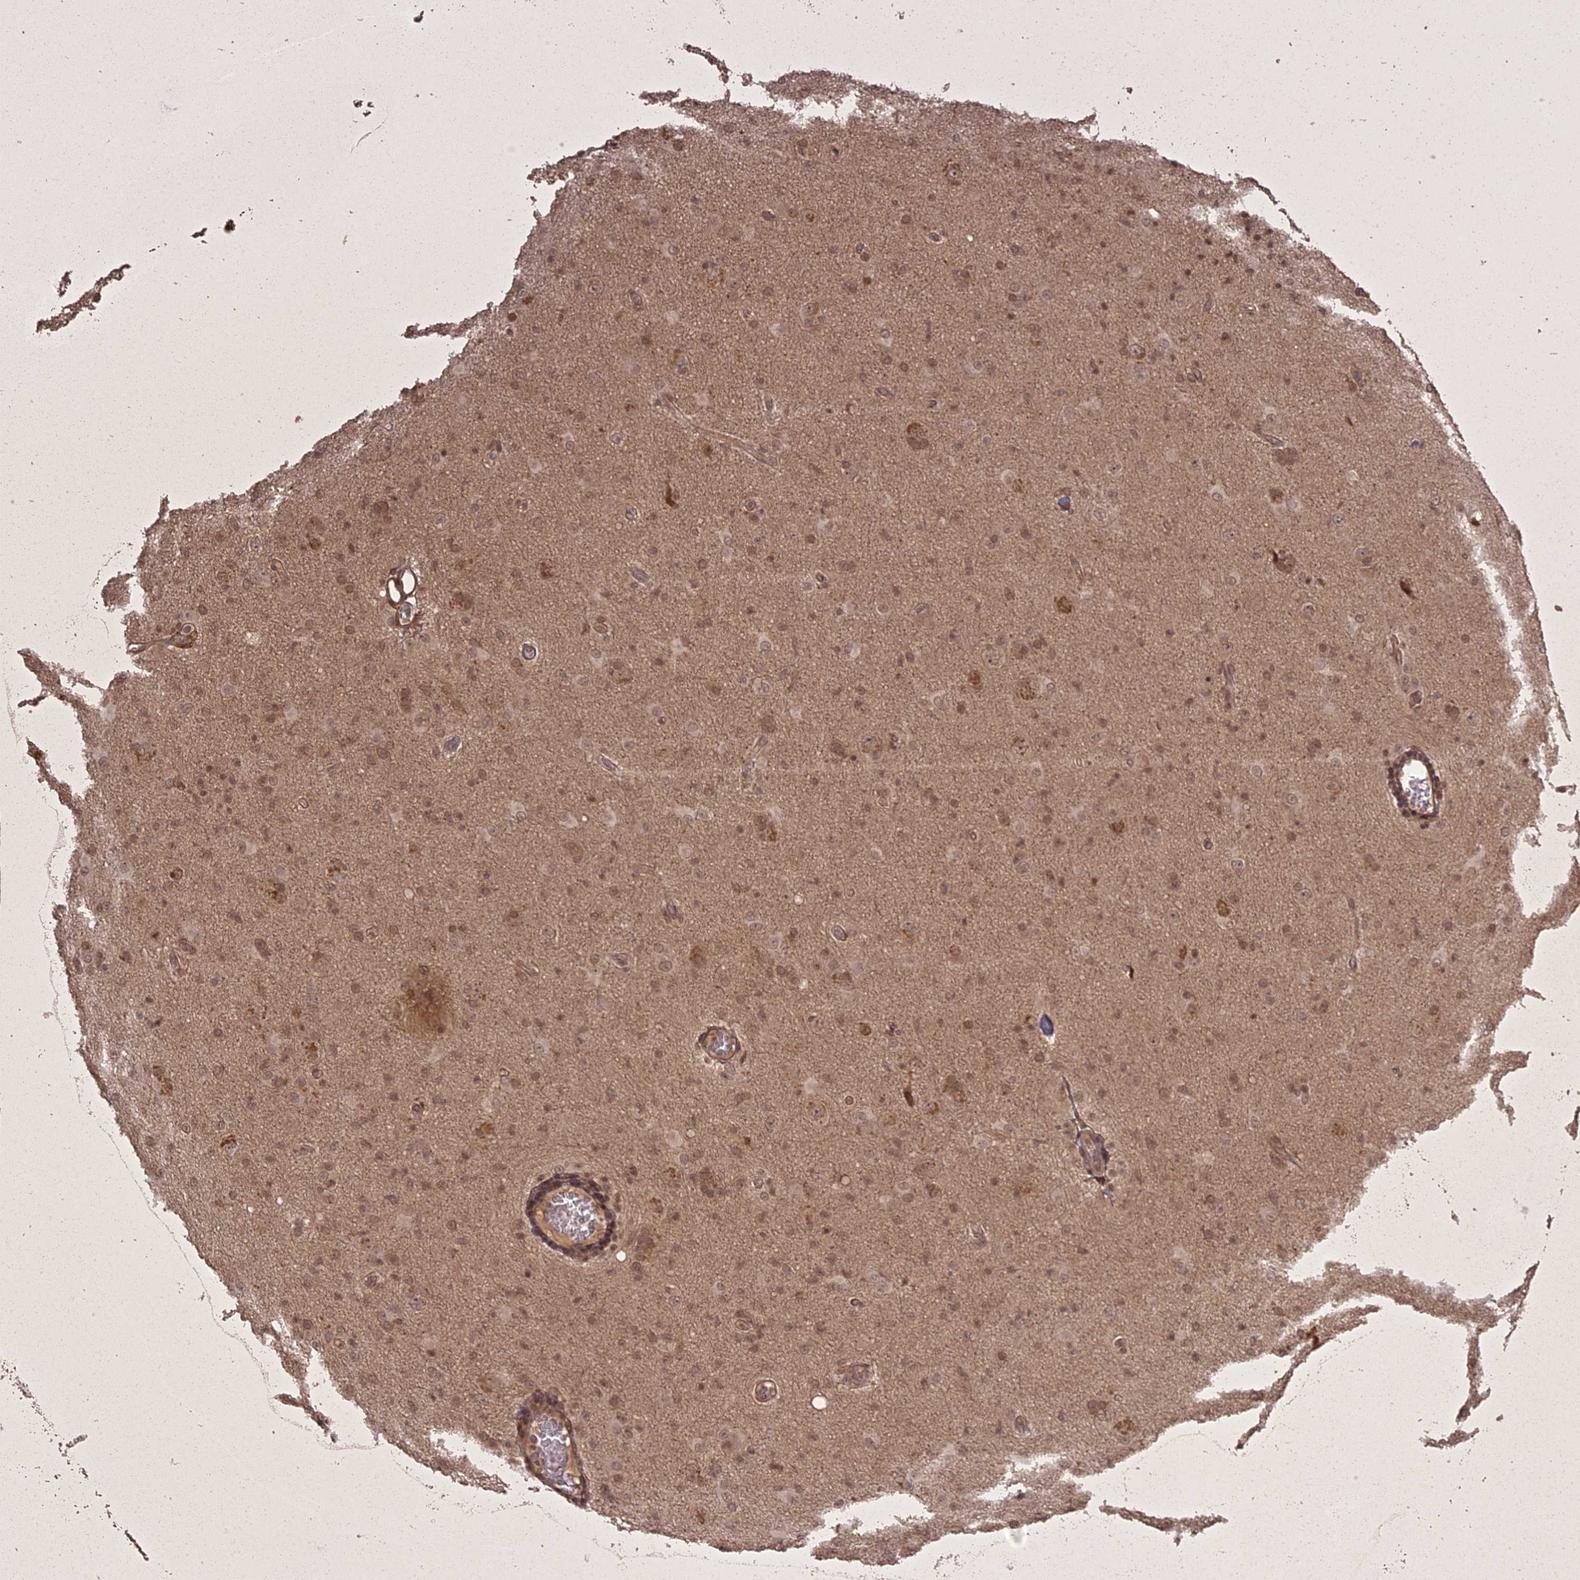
{"staining": {"intensity": "weak", "quantity": ">75%", "location": "cytoplasmic/membranous,nuclear"}, "tissue": "glioma", "cell_type": "Tumor cells", "image_type": "cancer", "snomed": [{"axis": "morphology", "description": "Glioma, malignant, High grade"}, {"axis": "topography", "description": "Brain"}], "caption": "High-power microscopy captured an IHC micrograph of glioma, revealing weak cytoplasmic/membranous and nuclear expression in about >75% of tumor cells. Nuclei are stained in blue.", "gene": "ING5", "patient": {"sex": "female", "age": 57}}